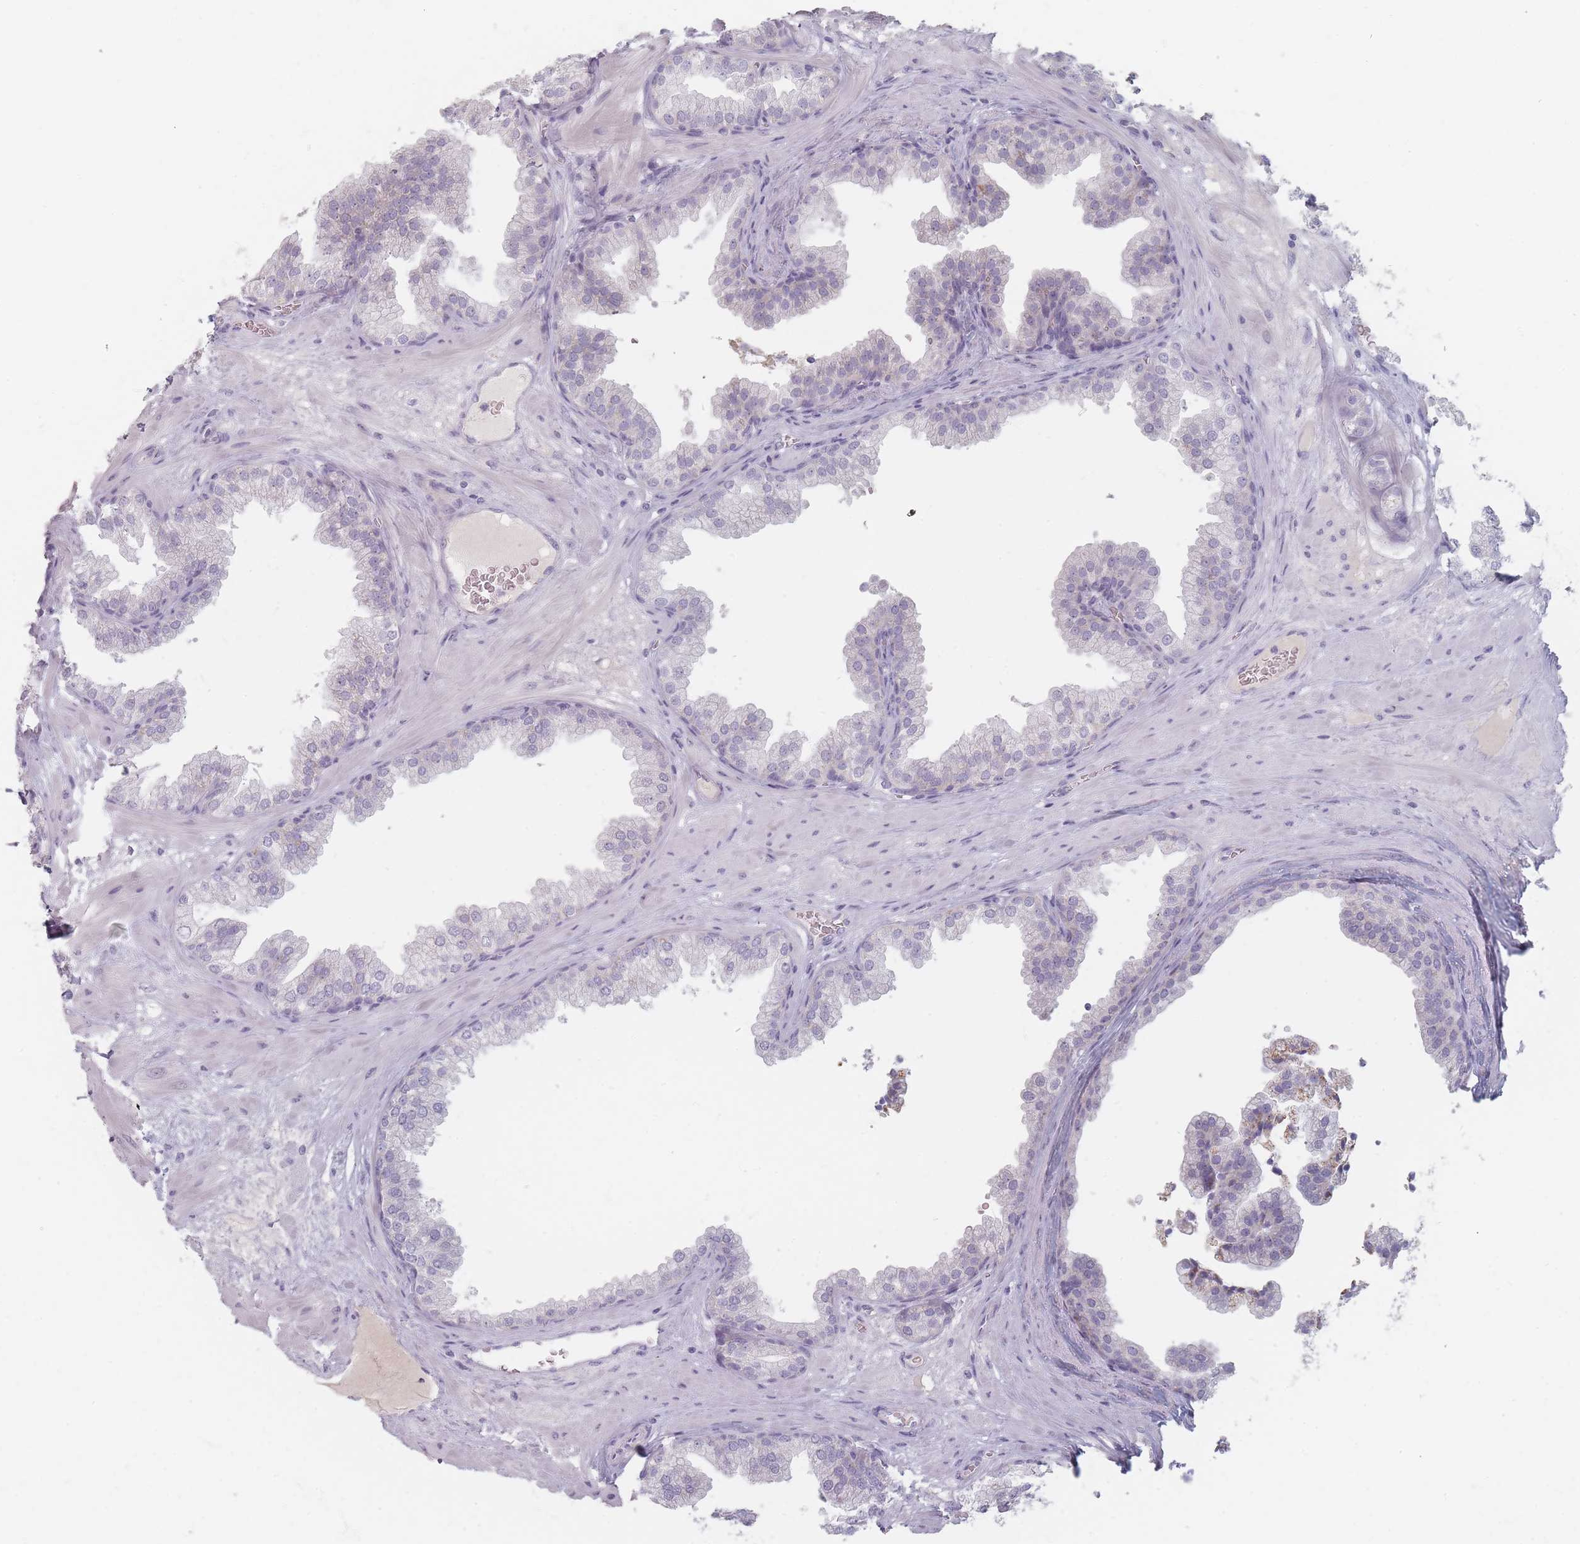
{"staining": {"intensity": "negative", "quantity": "none", "location": "none"}, "tissue": "prostate", "cell_type": "Glandular cells", "image_type": "normal", "snomed": [{"axis": "morphology", "description": "Normal tissue, NOS"}, {"axis": "topography", "description": "Prostate"}], "caption": "Immunohistochemistry micrograph of normal prostate: prostate stained with DAB (3,3'-diaminobenzidine) reveals no significant protein expression in glandular cells.", "gene": "HELZ2", "patient": {"sex": "male", "age": 37}}